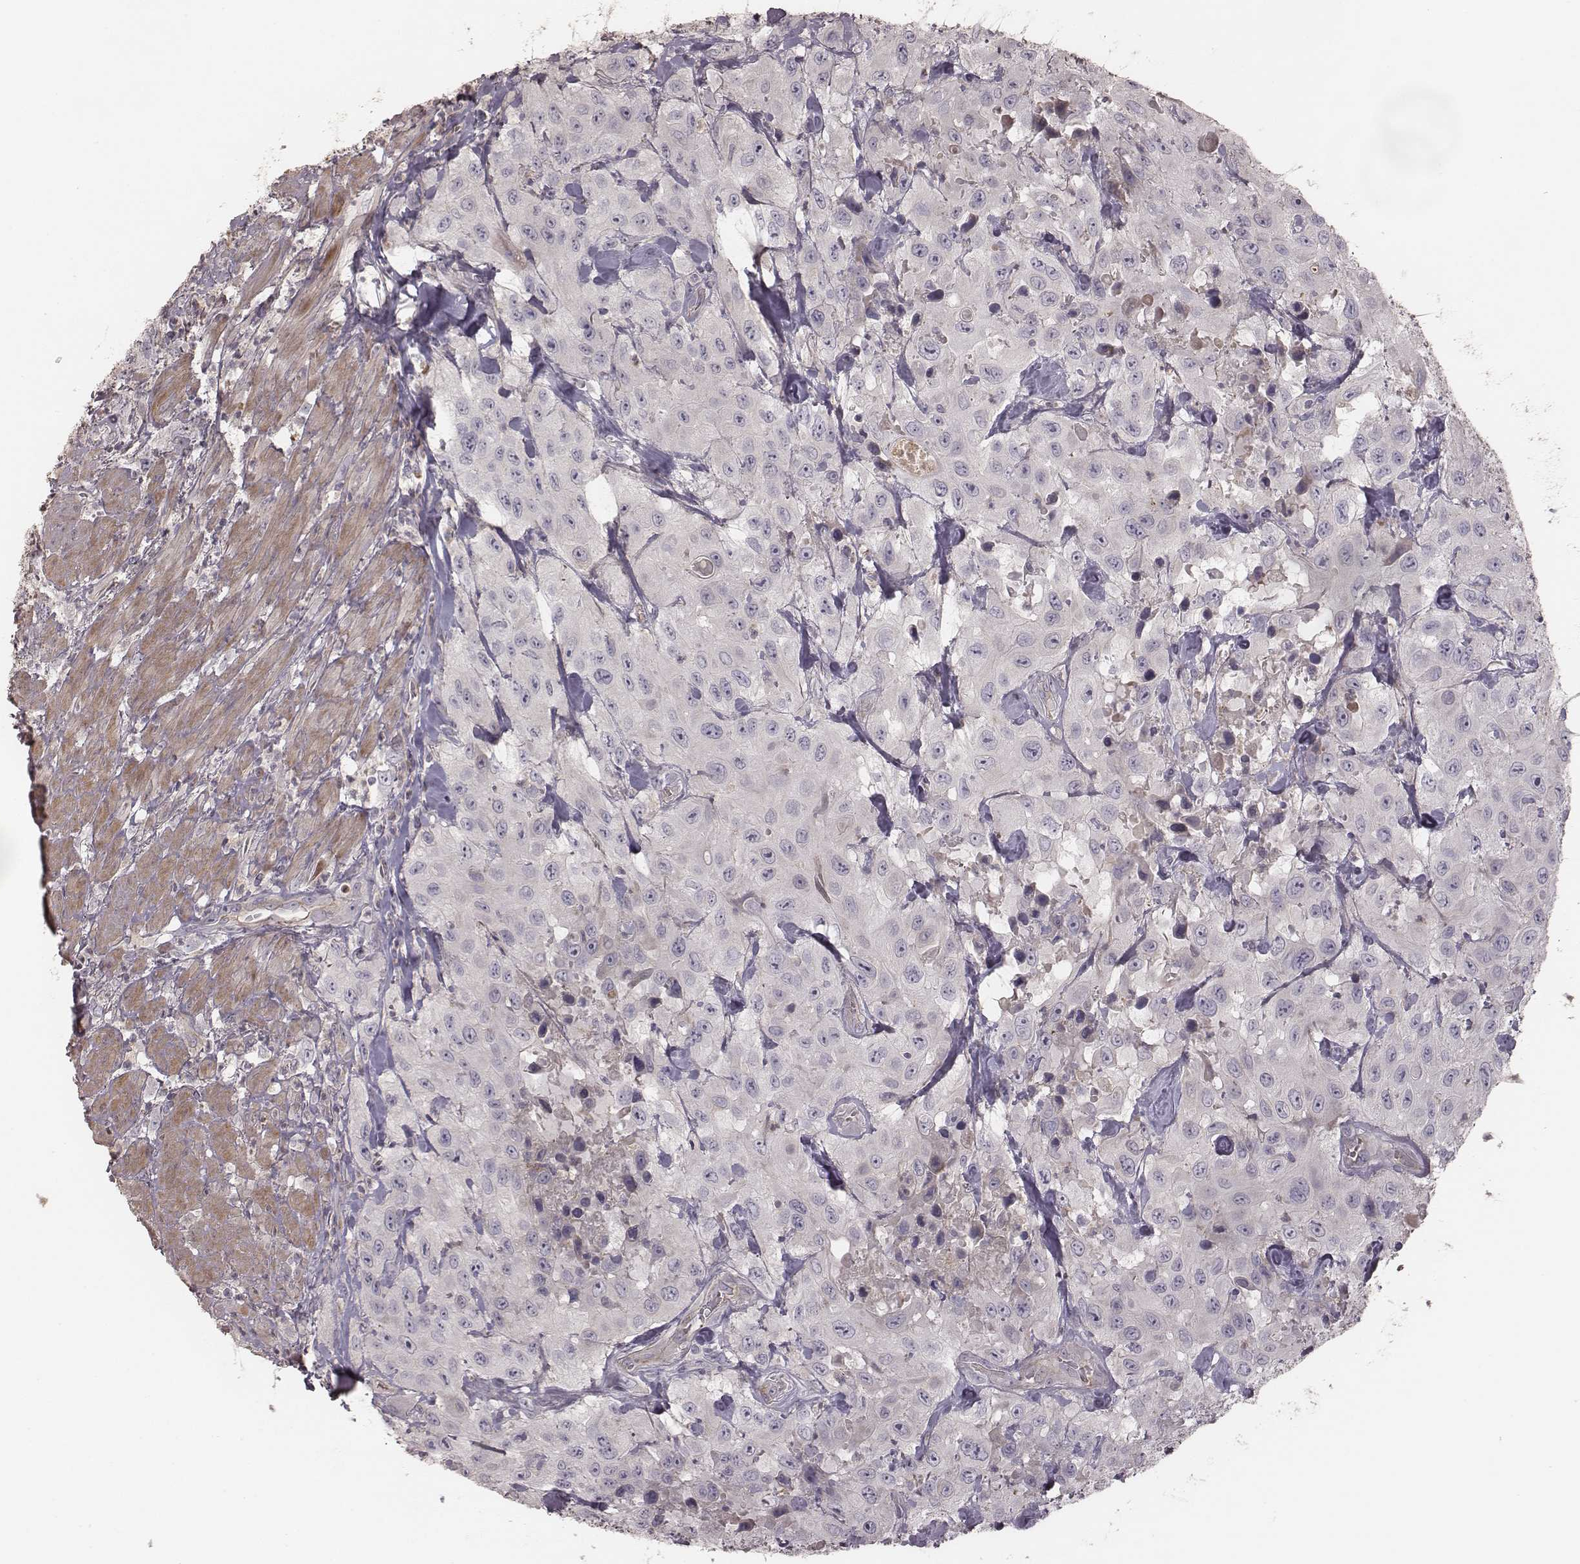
{"staining": {"intensity": "negative", "quantity": "none", "location": "none"}, "tissue": "urothelial cancer", "cell_type": "Tumor cells", "image_type": "cancer", "snomed": [{"axis": "morphology", "description": "Urothelial carcinoma, High grade"}, {"axis": "topography", "description": "Urinary bladder"}], "caption": "There is no significant staining in tumor cells of urothelial cancer.", "gene": "OTOGL", "patient": {"sex": "male", "age": 79}}